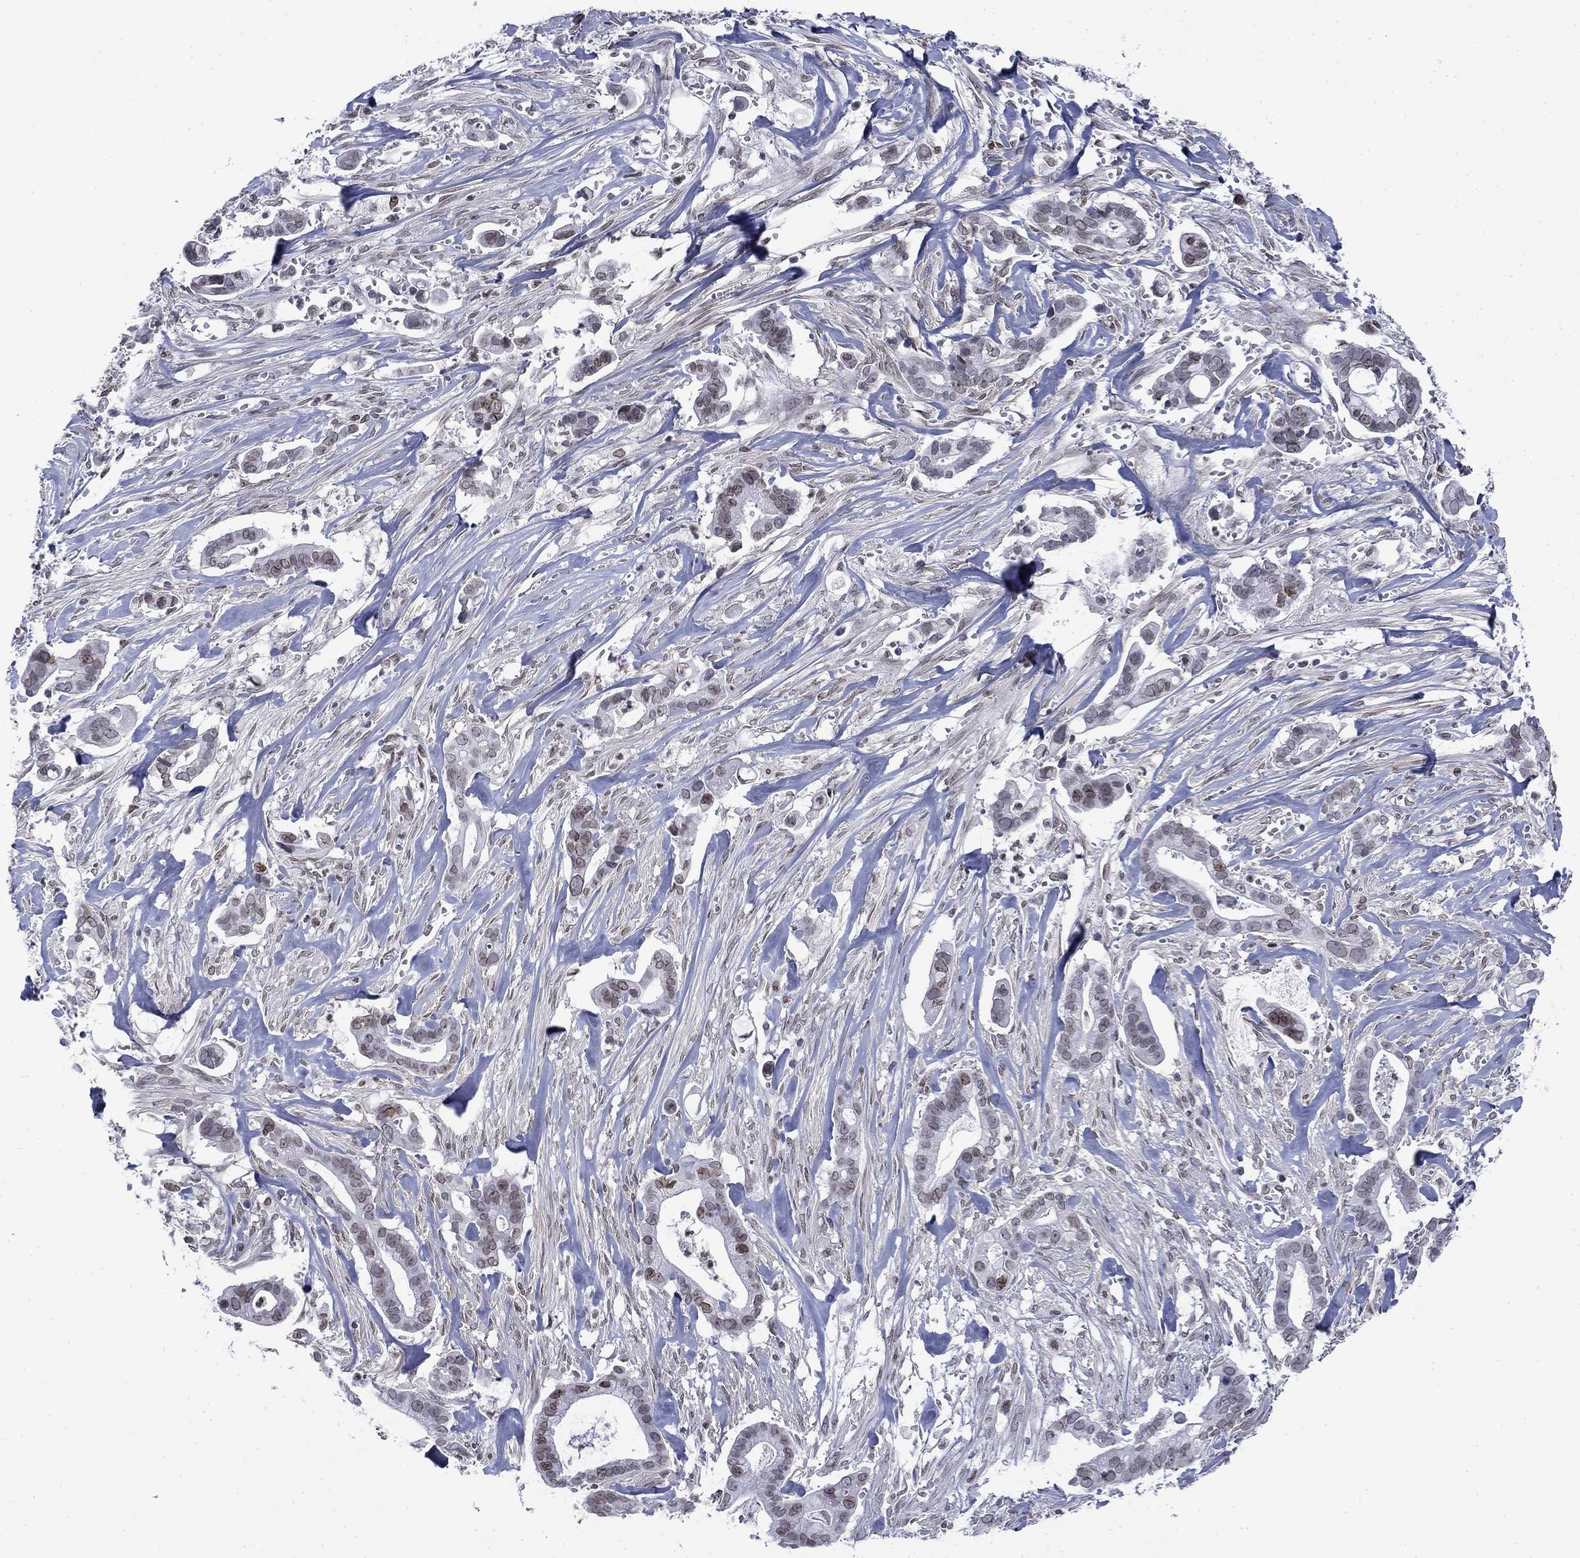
{"staining": {"intensity": "strong", "quantity": "<25%", "location": "nuclear"}, "tissue": "pancreatic cancer", "cell_type": "Tumor cells", "image_type": "cancer", "snomed": [{"axis": "morphology", "description": "Adenocarcinoma, NOS"}, {"axis": "topography", "description": "Pancreas"}], "caption": "A high-resolution image shows immunohistochemistry staining of pancreatic cancer (adenocarcinoma), which demonstrates strong nuclear expression in approximately <25% of tumor cells.", "gene": "TOR1AIP1", "patient": {"sex": "male", "age": 61}}